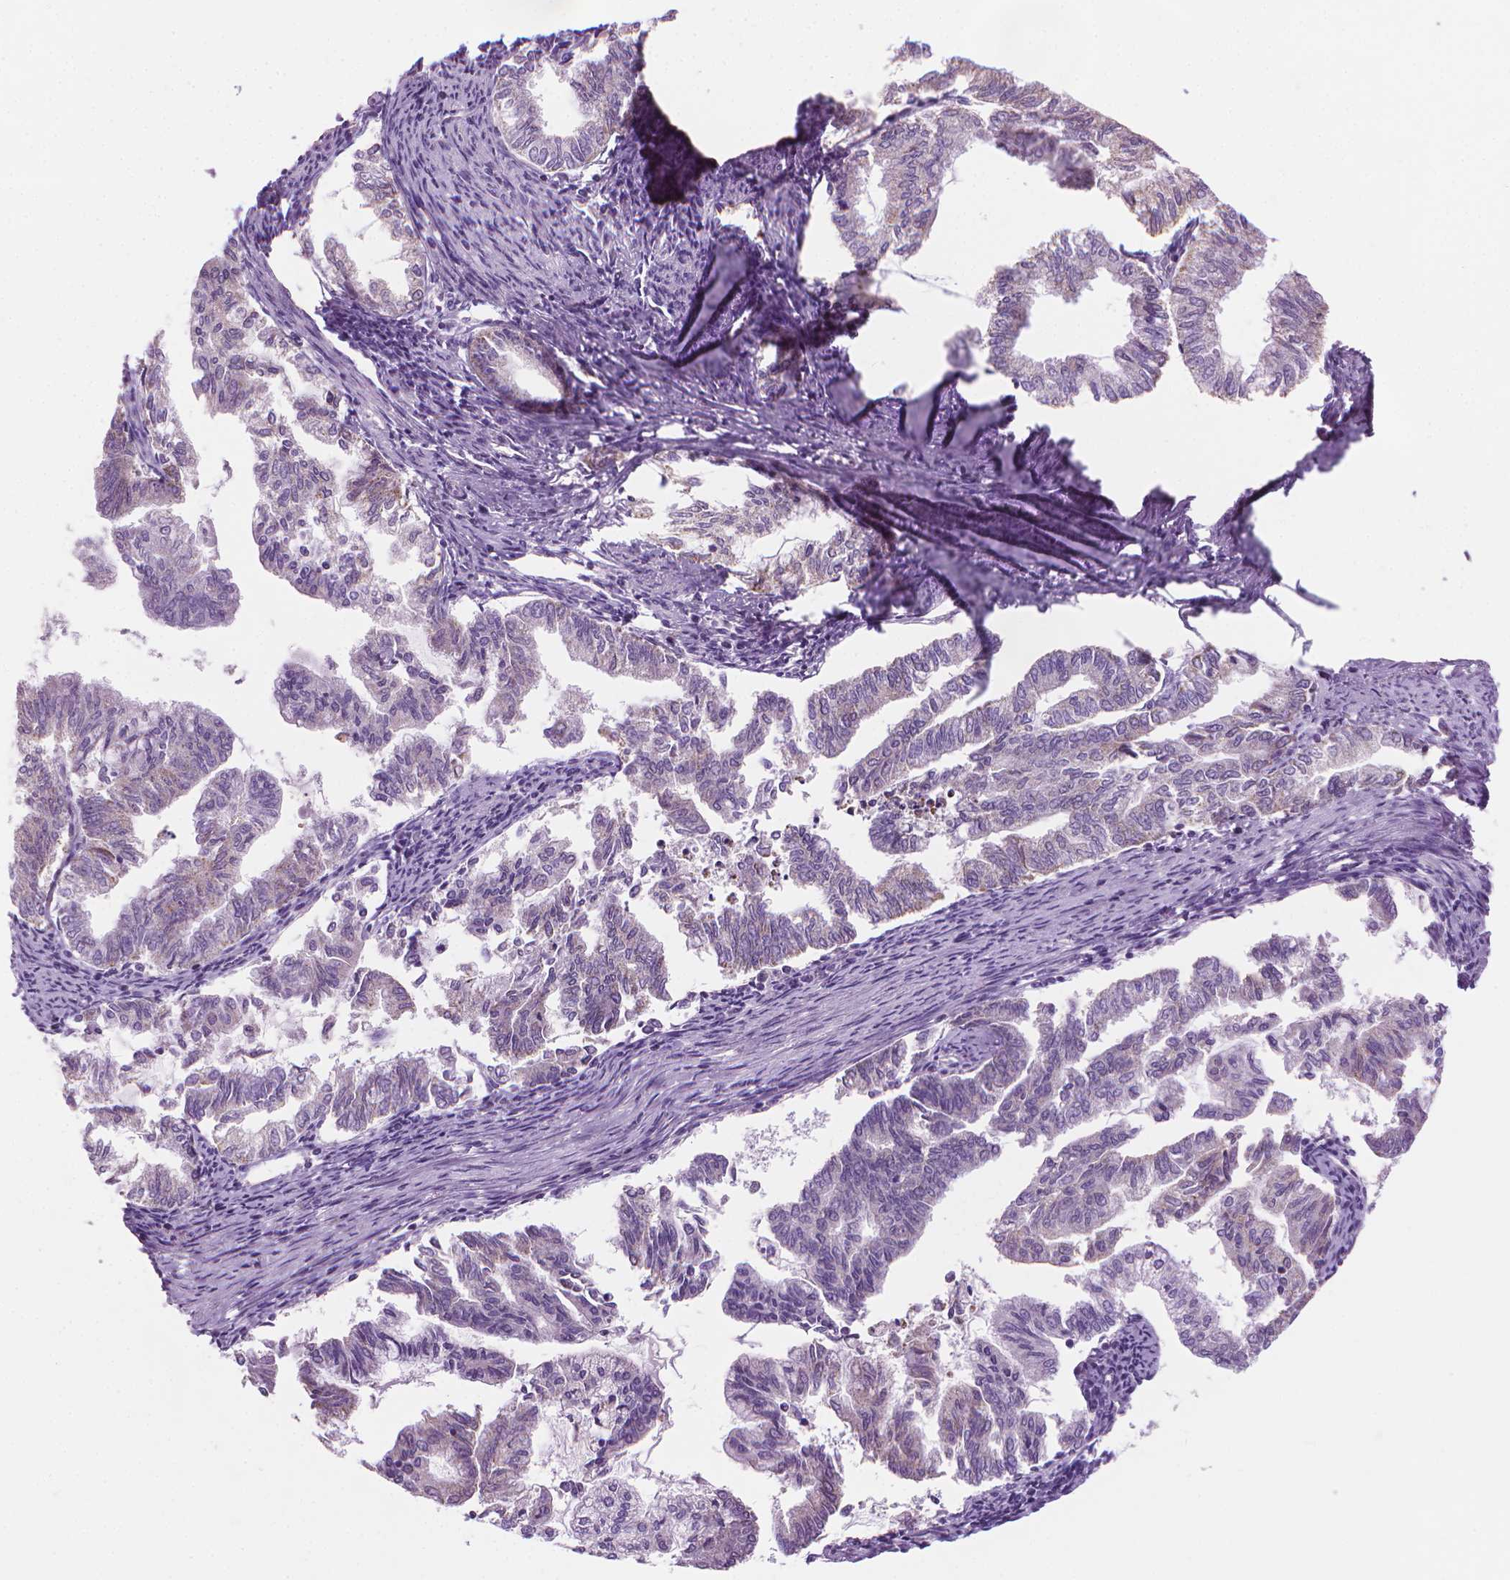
{"staining": {"intensity": "negative", "quantity": "none", "location": "none"}, "tissue": "endometrial cancer", "cell_type": "Tumor cells", "image_type": "cancer", "snomed": [{"axis": "morphology", "description": "Adenocarcinoma, NOS"}, {"axis": "topography", "description": "Endometrium"}], "caption": "Endometrial cancer was stained to show a protein in brown. There is no significant expression in tumor cells.", "gene": "CFAP126", "patient": {"sex": "female", "age": 79}}